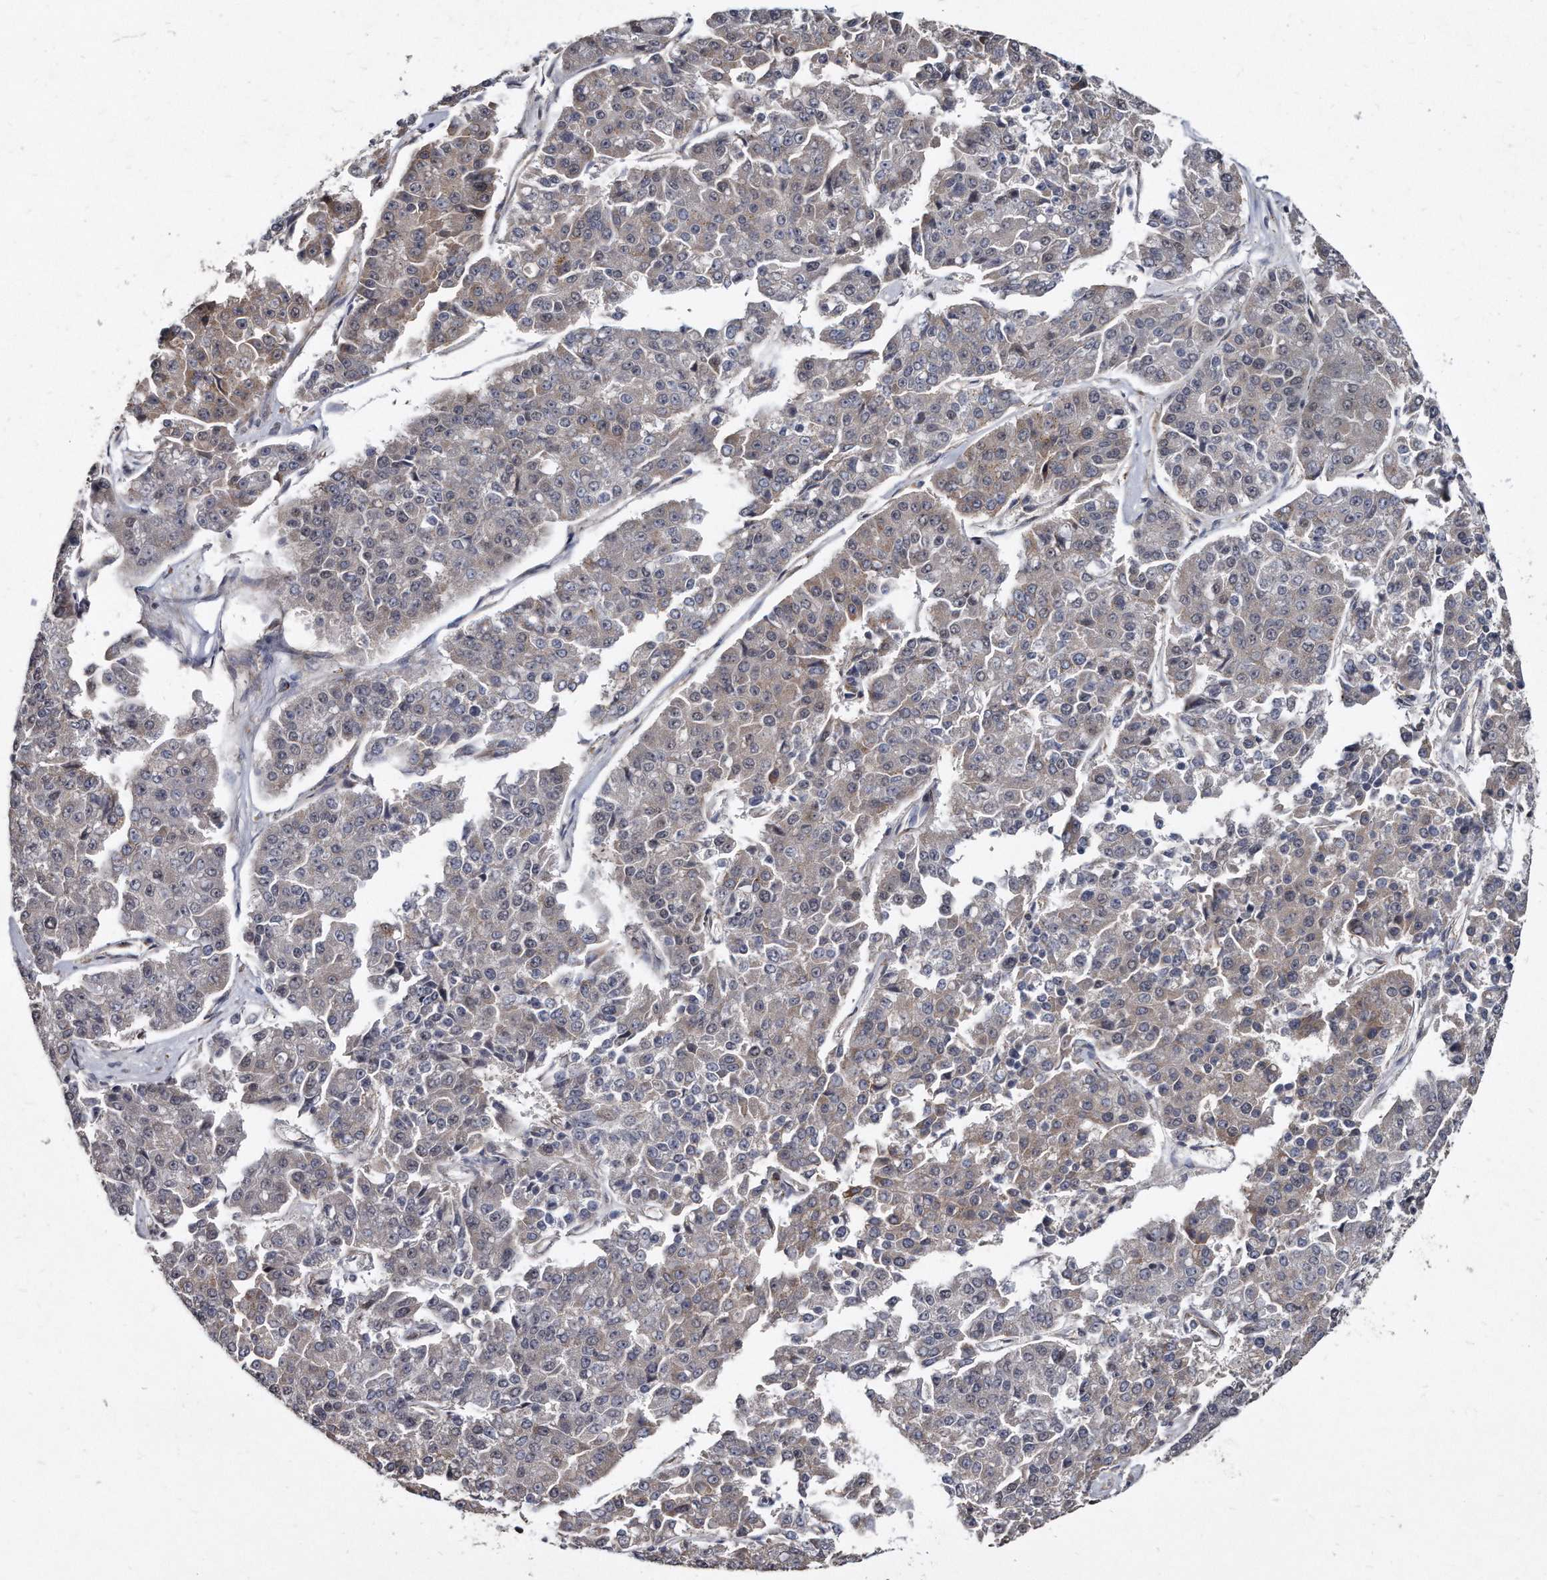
{"staining": {"intensity": "weak", "quantity": "<25%", "location": "cytoplasmic/membranous"}, "tissue": "pancreatic cancer", "cell_type": "Tumor cells", "image_type": "cancer", "snomed": [{"axis": "morphology", "description": "Adenocarcinoma, NOS"}, {"axis": "topography", "description": "Pancreas"}], "caption": "Protein analysis of adenocarcinoma (pancreatic) displays no significant positivity in tumor cells.", "gene": "KLHDC3", "patient": {"sex": "male", "age": 50}}